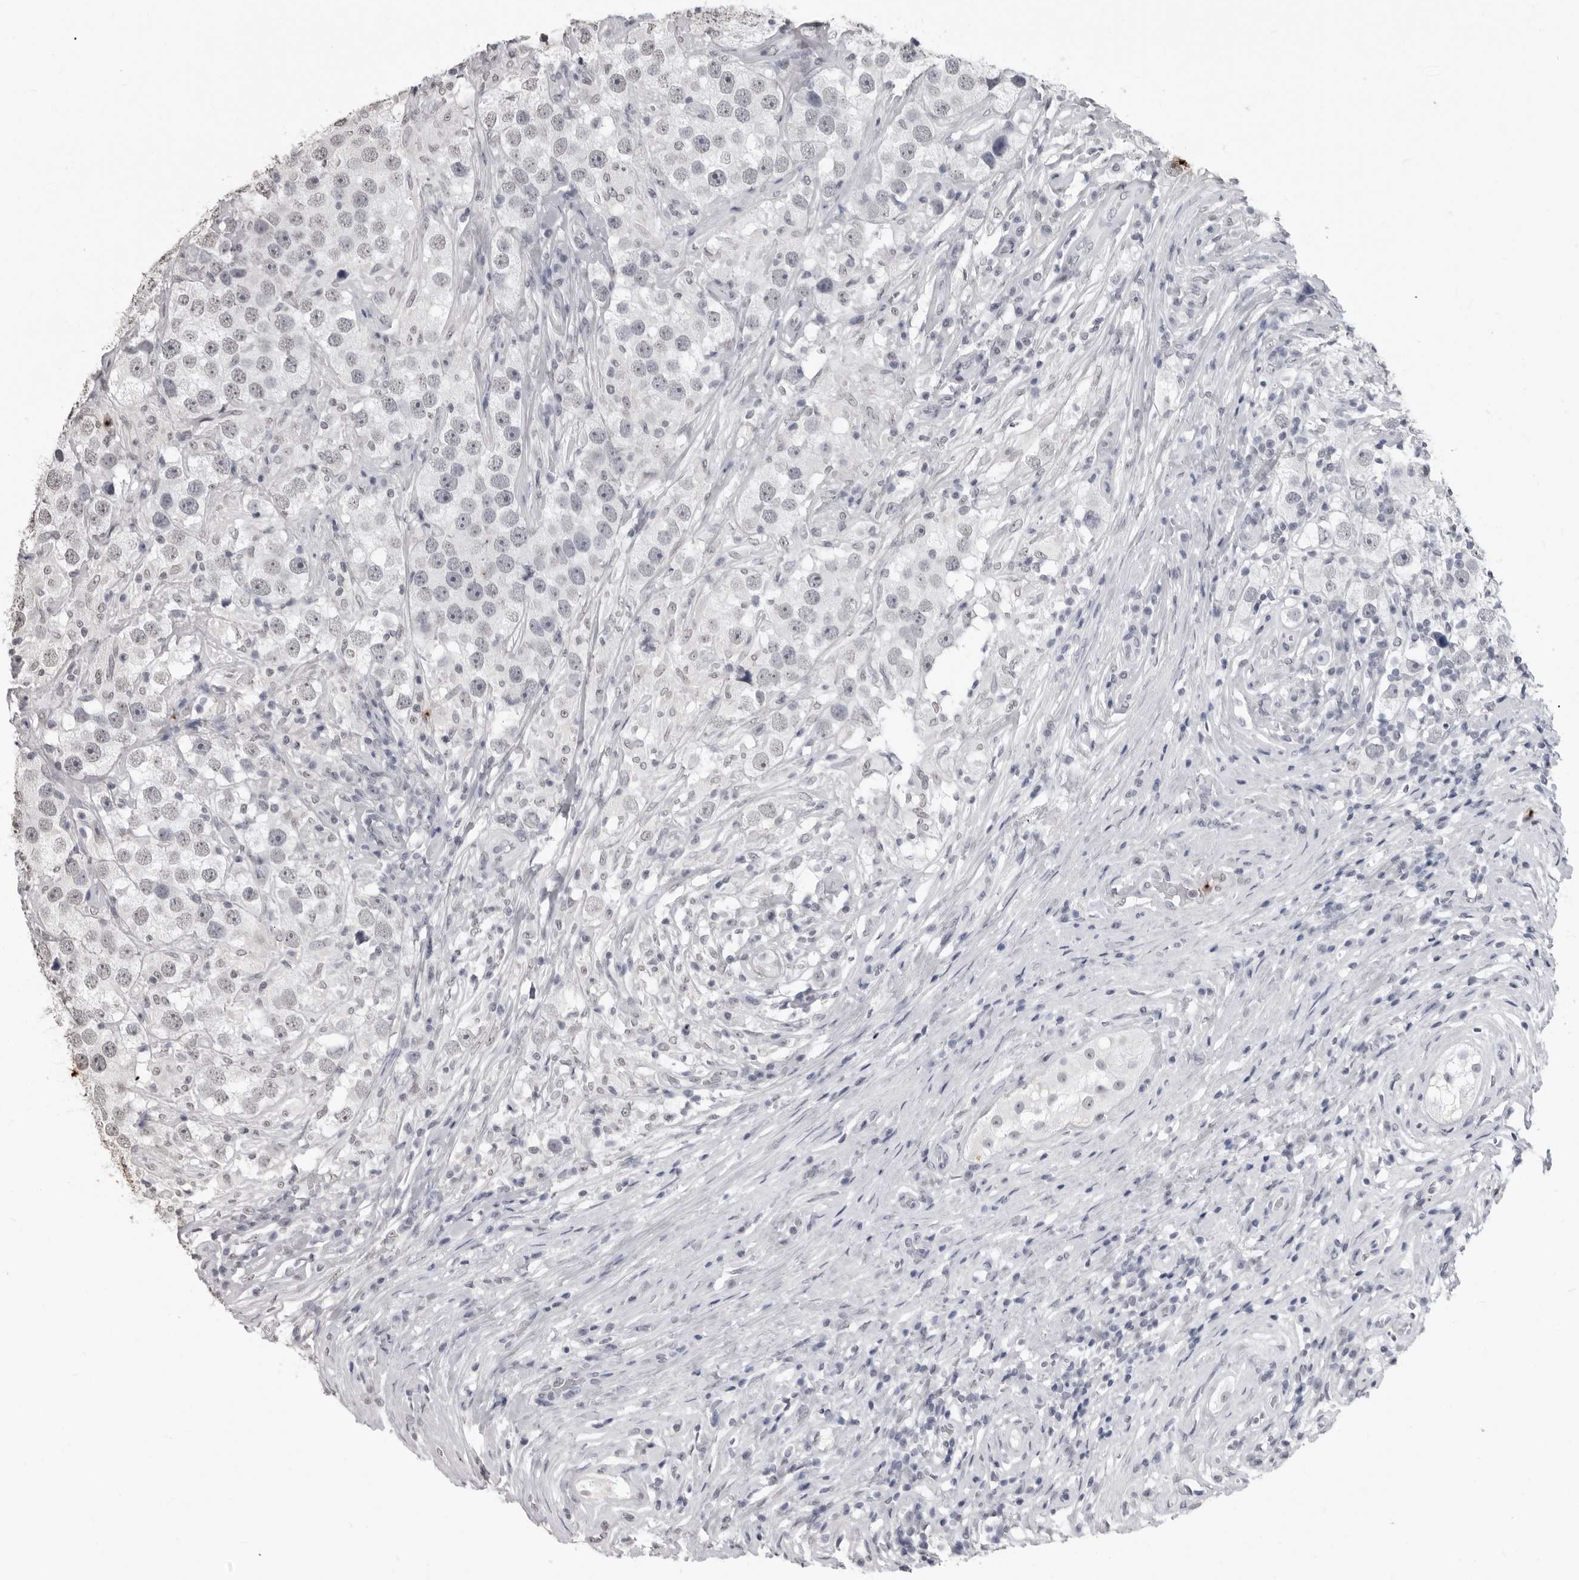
{"staining": {"intensity": "negative", "quantity": "none", "location": "none"}, "tissue": "testis cancer", "cell_type": "Tumor cells", "image_type": "cancer", "snomed": [{"axis": "morphology", "description": "Seminoma, NOS"}, {"axis": "topography", "description": "Testis"}], "caption": "Tumor cells show no significant staining in testis cancer (seminoma).", "gene": "HEPACAM", "patient": {"sex": "male", "age": 49}}